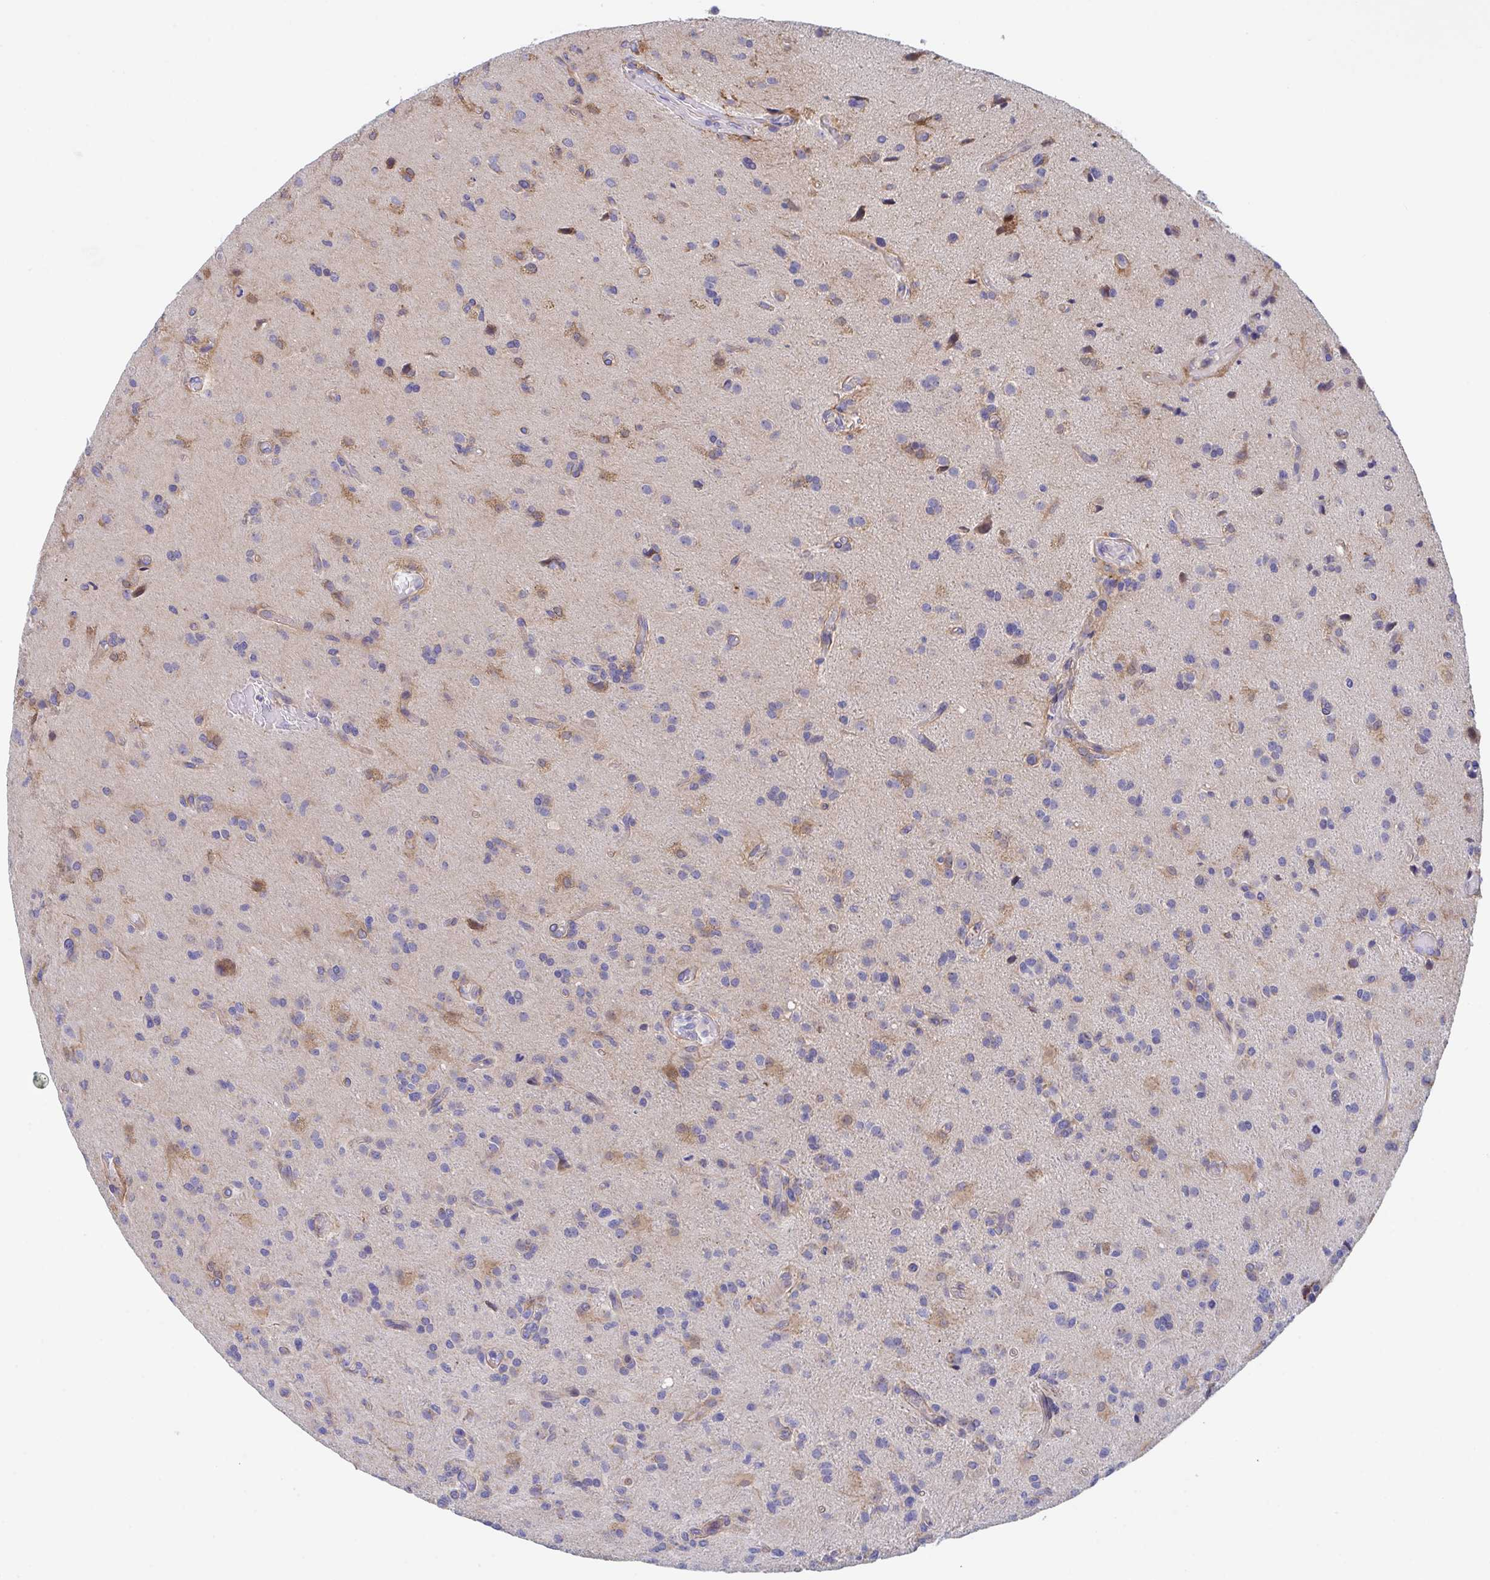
{"staining": {"intensity": "moderate", "quantity": "25%-75%", "location": "cytoplasmic/membranous,nuclear"}, "tissue": "glioma", "cell_type": "Tumor cells", "image_type": "cancer", "snomed": [{"axis": "morphology", "description": "Glioma, malignant, High grade"}, {"axis": "topography", "description": "Brain"}], "caption": "Brown immunohistochemical staining in human malignant high-grade glioma exhibits moderate cytoplasmic/membranous and nuclear positivity in about 25%-75% of tumor cells. (IHC, brightfield microscopy, high magnification).", "gene": "P2RX3", "patient": {"sex": "male", "age": 55}}